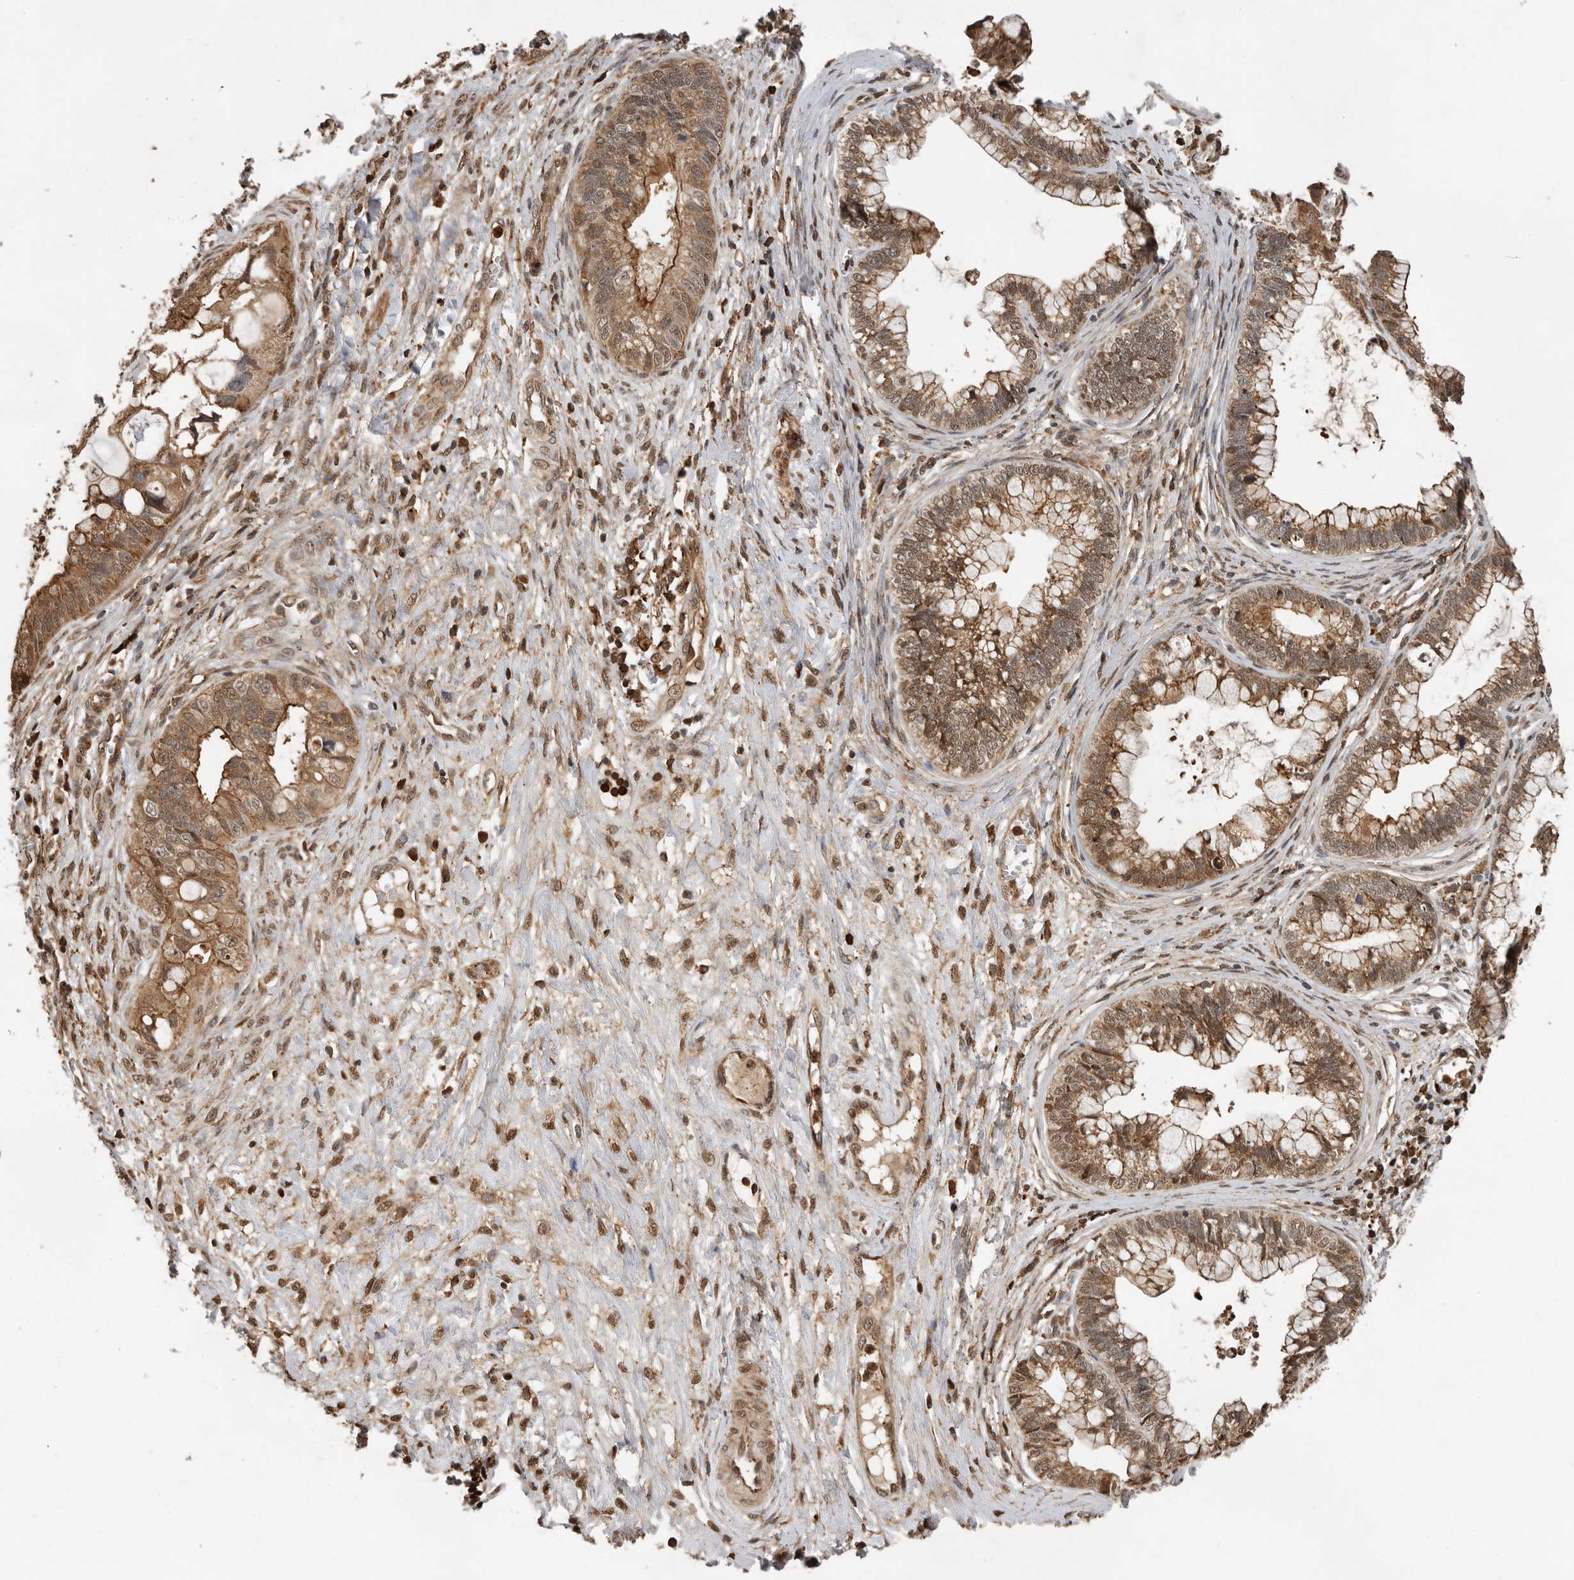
{"staining": {"intensity": "moderate", "quantity": ">75%", "location": "cytoplasmic/membranous,nuclear"}, "tissue": "cervical cancer", "cell_type": "Tumor cells", "image_type": "cancer", "snomed": [{"axis": "morphology", "description": "Adenocarcinoma, NOS"}, {"axis": "topography", "description": "Cervix"}], "caption": "Immunohistochemical staining of human cervical adenocarcinoma shows medium levels of moderate cytoplasmic/membranous and nuclear expression in about >75% of tumor cells.", "gene": "RNF157", "patient": {"sex": "female", "age": 44}}